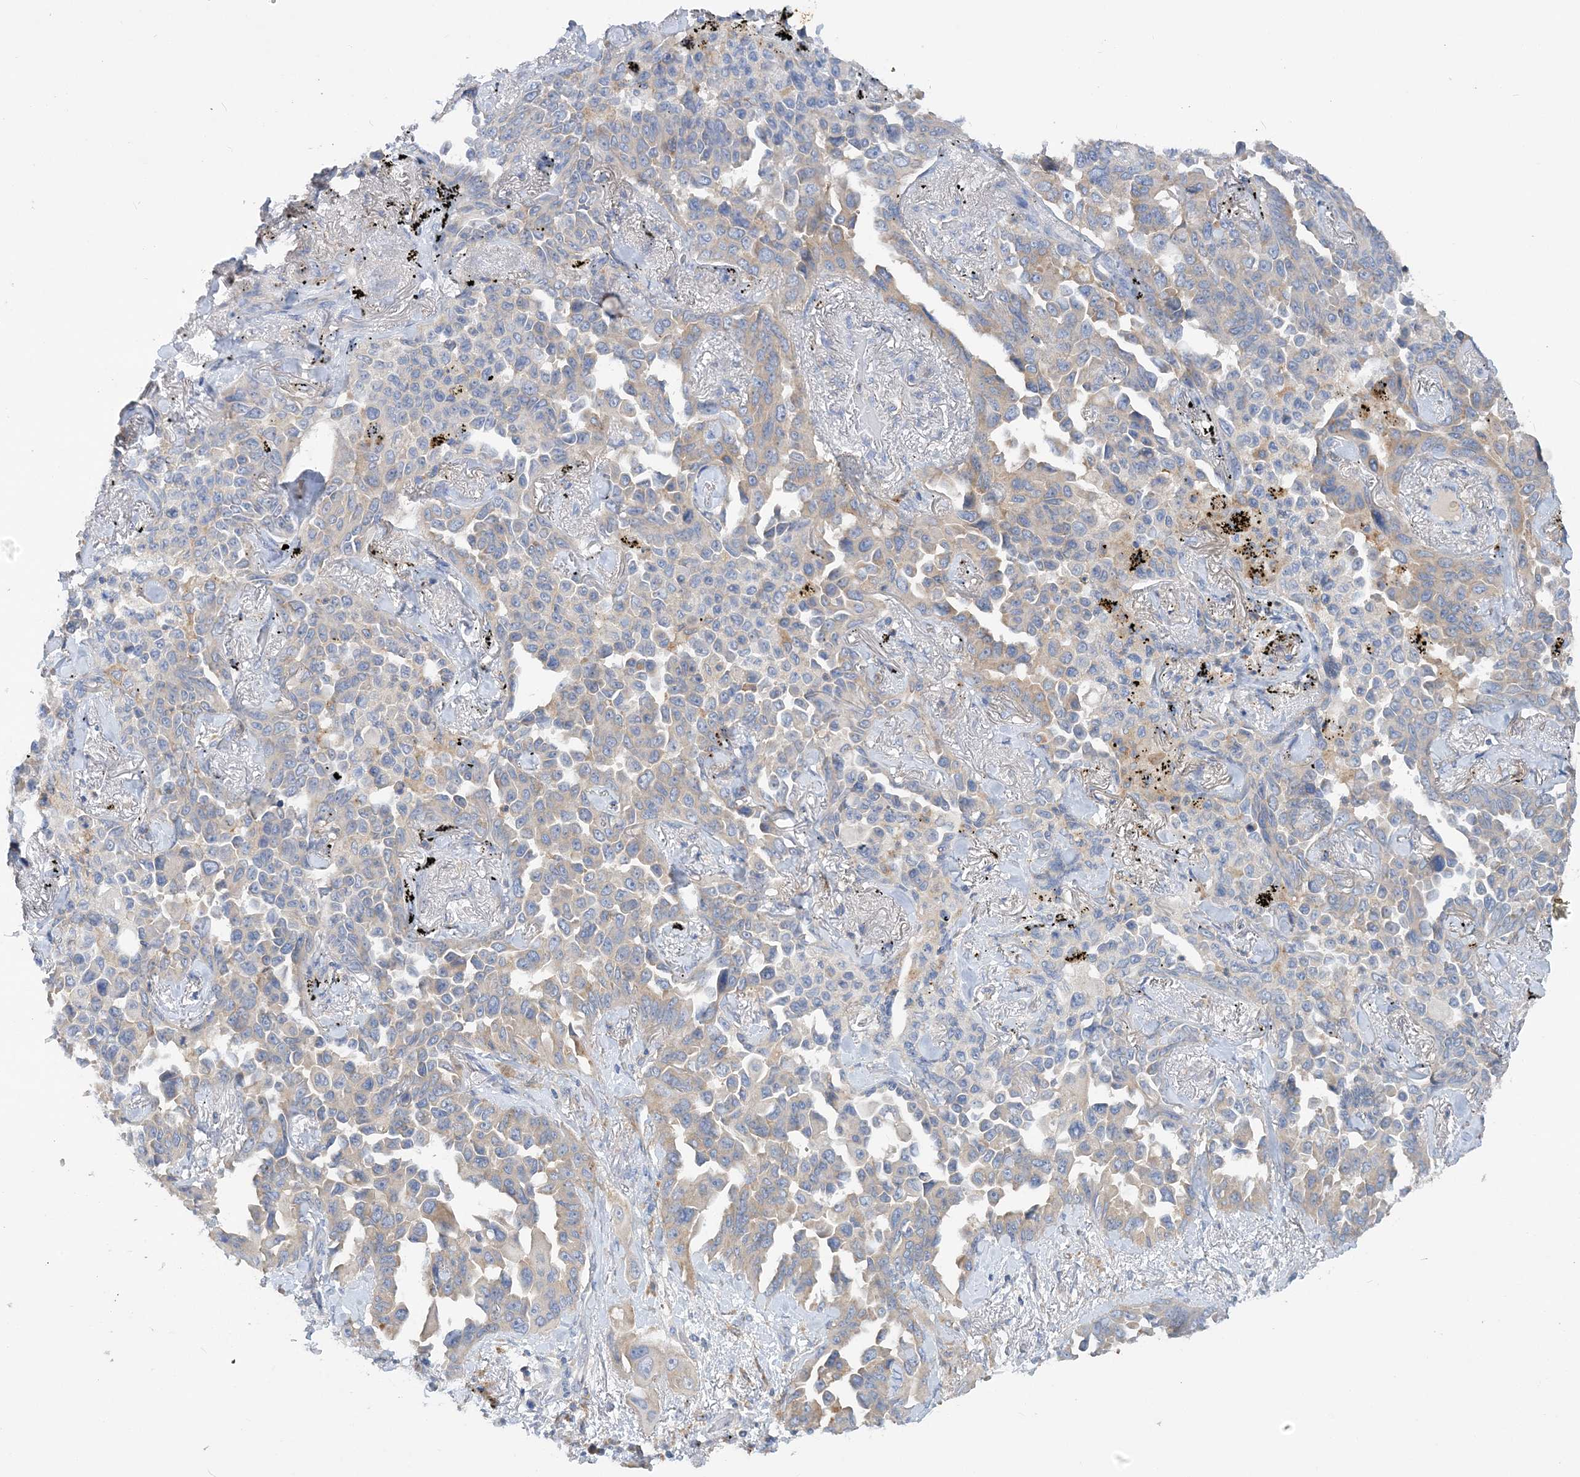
{"staining": {"intensity": "negative", "quantity": "none", "location": "none"}, "tissue": "lung cancer", "cell_type": "Tumor cells", "image_type": "cancer", "snomed": [{"axis": "morphology", "description": "Adenocarcinoma, NOS"}, {"axis": "topography", "description": "Lung"}], "caption": "This photomicrograph is of lung adenocarcinoma stained with immunohistochemistry to label a protein in brown with the nuclei are counter-stained blue. There is no expression in tumor cells.", "gene": "GRINA", "patient": {"sex": "female", "age": 67}}